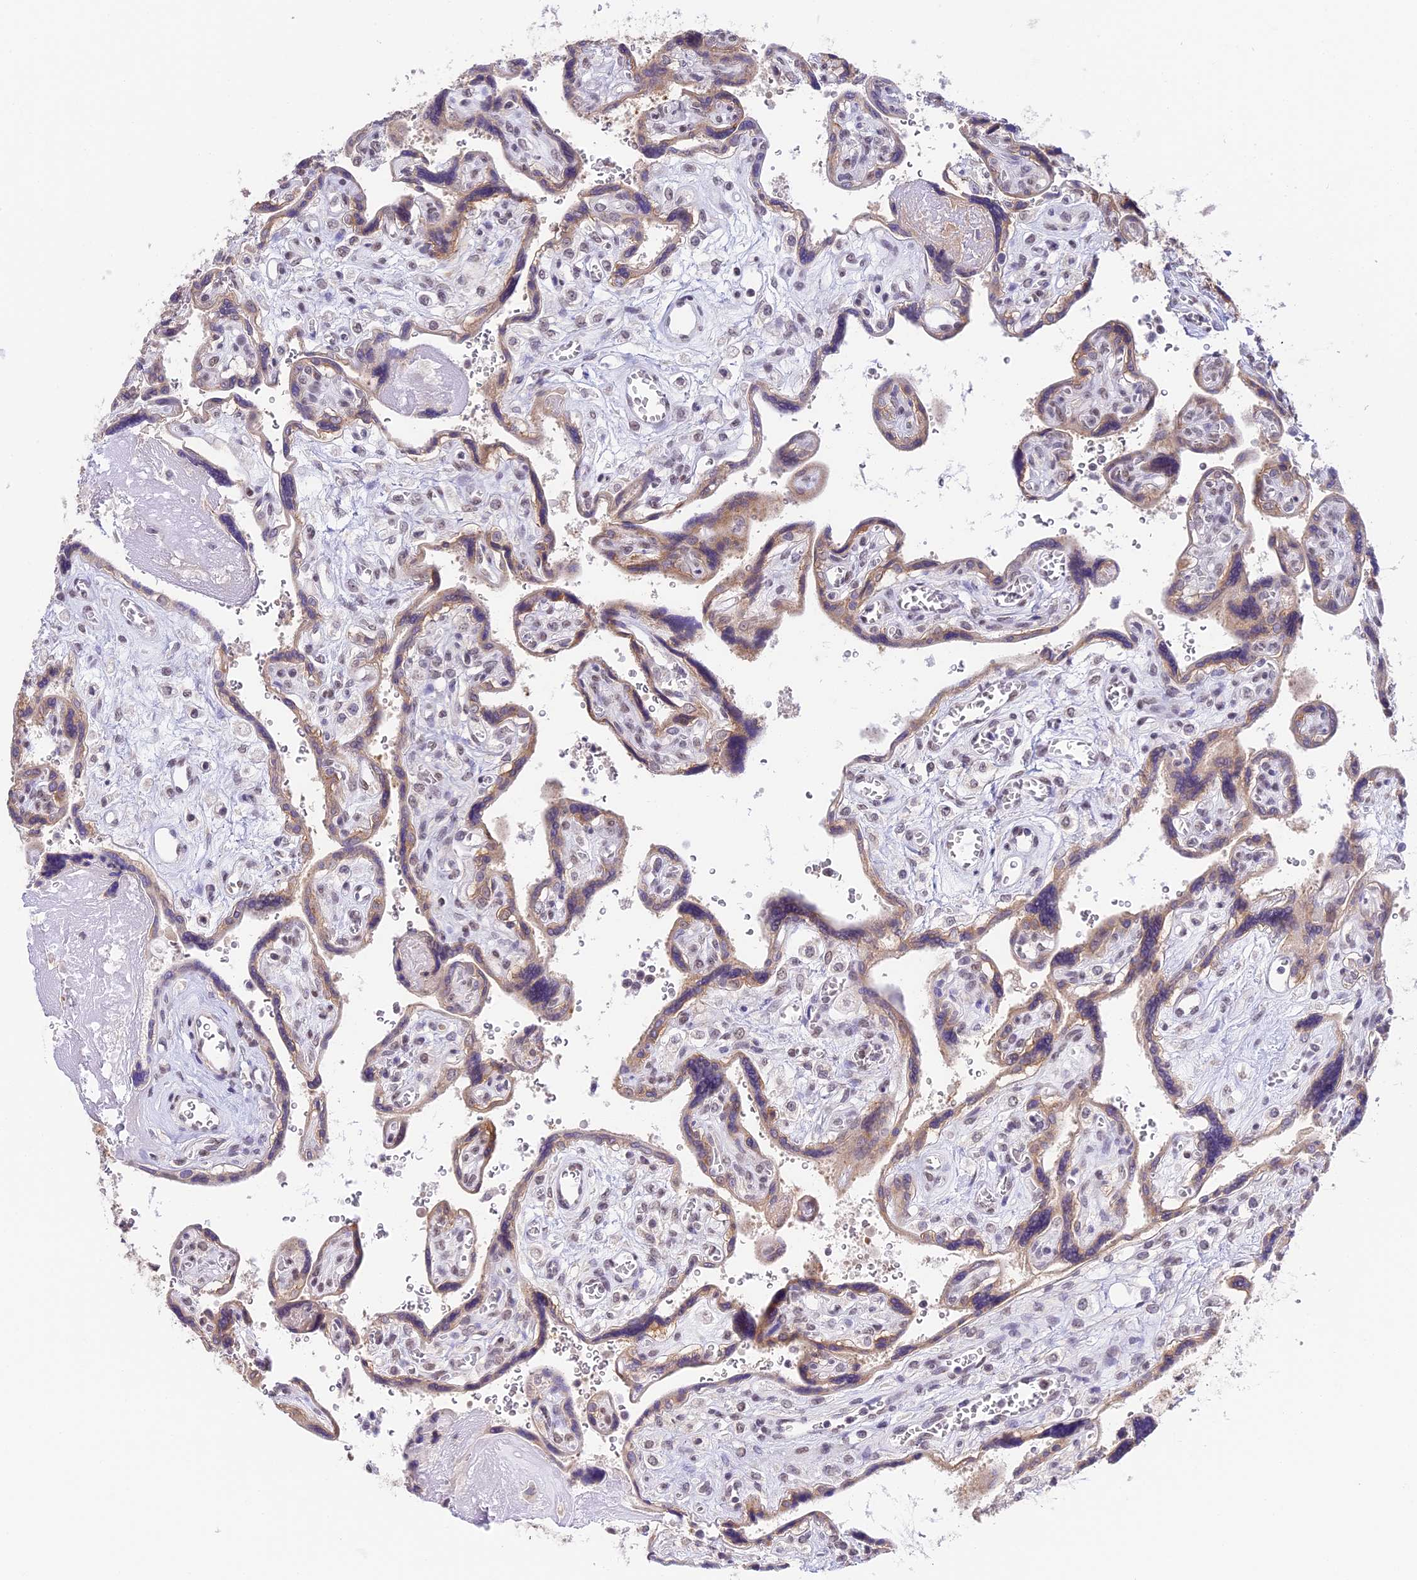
{"staining": {"intensity": "moderate", "quantity": "25%-75%", "location": "cytoplasmic/membranous,nuclear"}, "tissue": "placenta", "cell_type": "Trophoblastic cells", "image_type": "normal", "snomed": [{"axis": "morphology", "description": "Normal tissue, NOS"}, {"axis": "topography", "description": "Placenta"}], "caption": "DAB (3,3'-diaminobenzidine) immunohistochemical staining of unremarkable human placenta demonstrates moderate cytoplasmic/membranous,nuclear protein expression in about 25%-75% of trophoblastic cells.", "gene": "HEATR5B", "patient": {"sex": "female", "age": 39}}